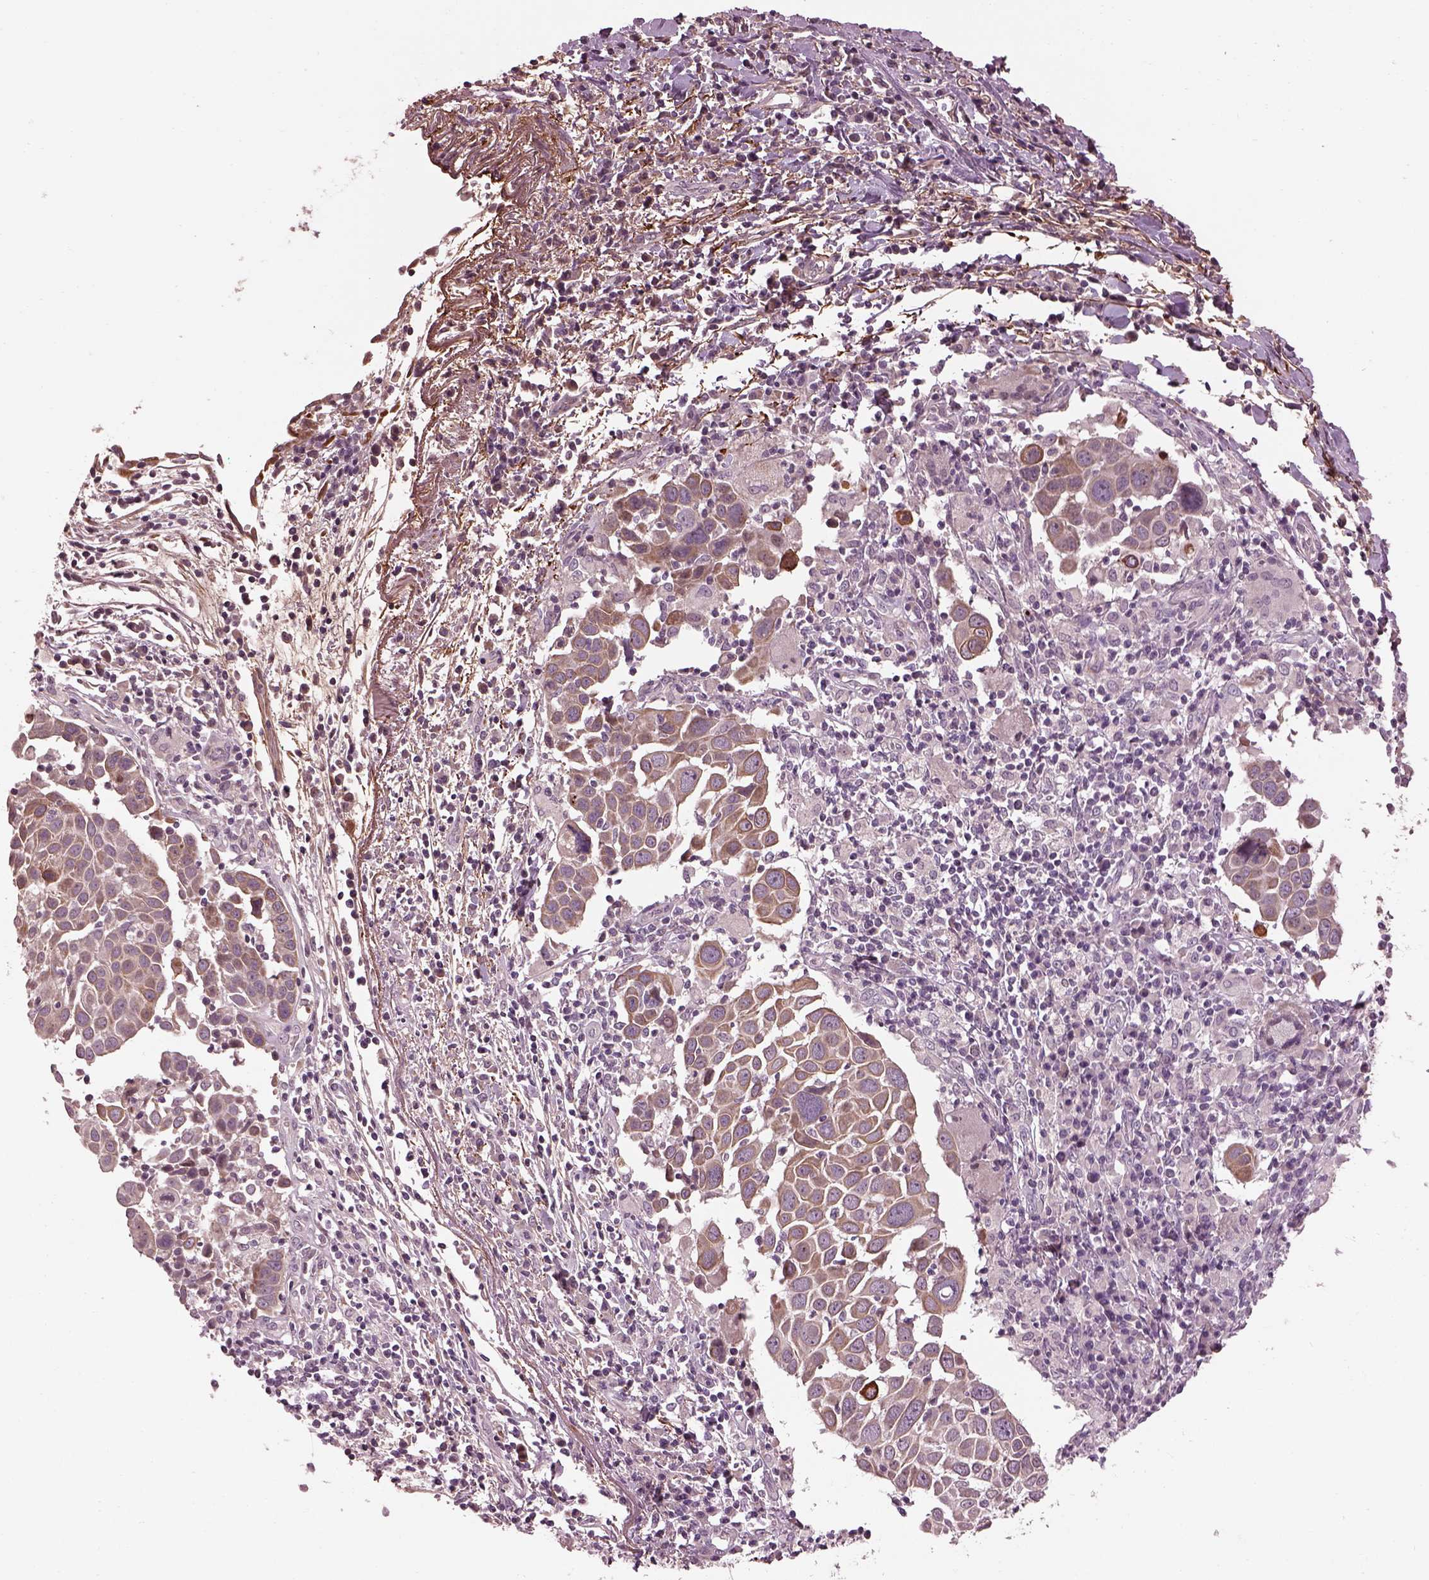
{"staining": {"intensity": "weak", "quantity": "25%-75%", "location": "cytoplasmic/membranous"}, "tissue": "lung cancer", "cell_type": "Tumor cells", "image_type": "cancer", "snomed": [{"axis": "morphology", "description": "Squamous cell carcinoma, NOS"}, {"axis": "topography", "description": "Lung"}], "caption": "A brown stain labels weak cytoplasmic/membranous positivity of a protein in human lung cancer (squamous cell carcinoma) tumor cells.", "gene": "EFEMP1", "patient": {"sex": "male", "age": 57}}